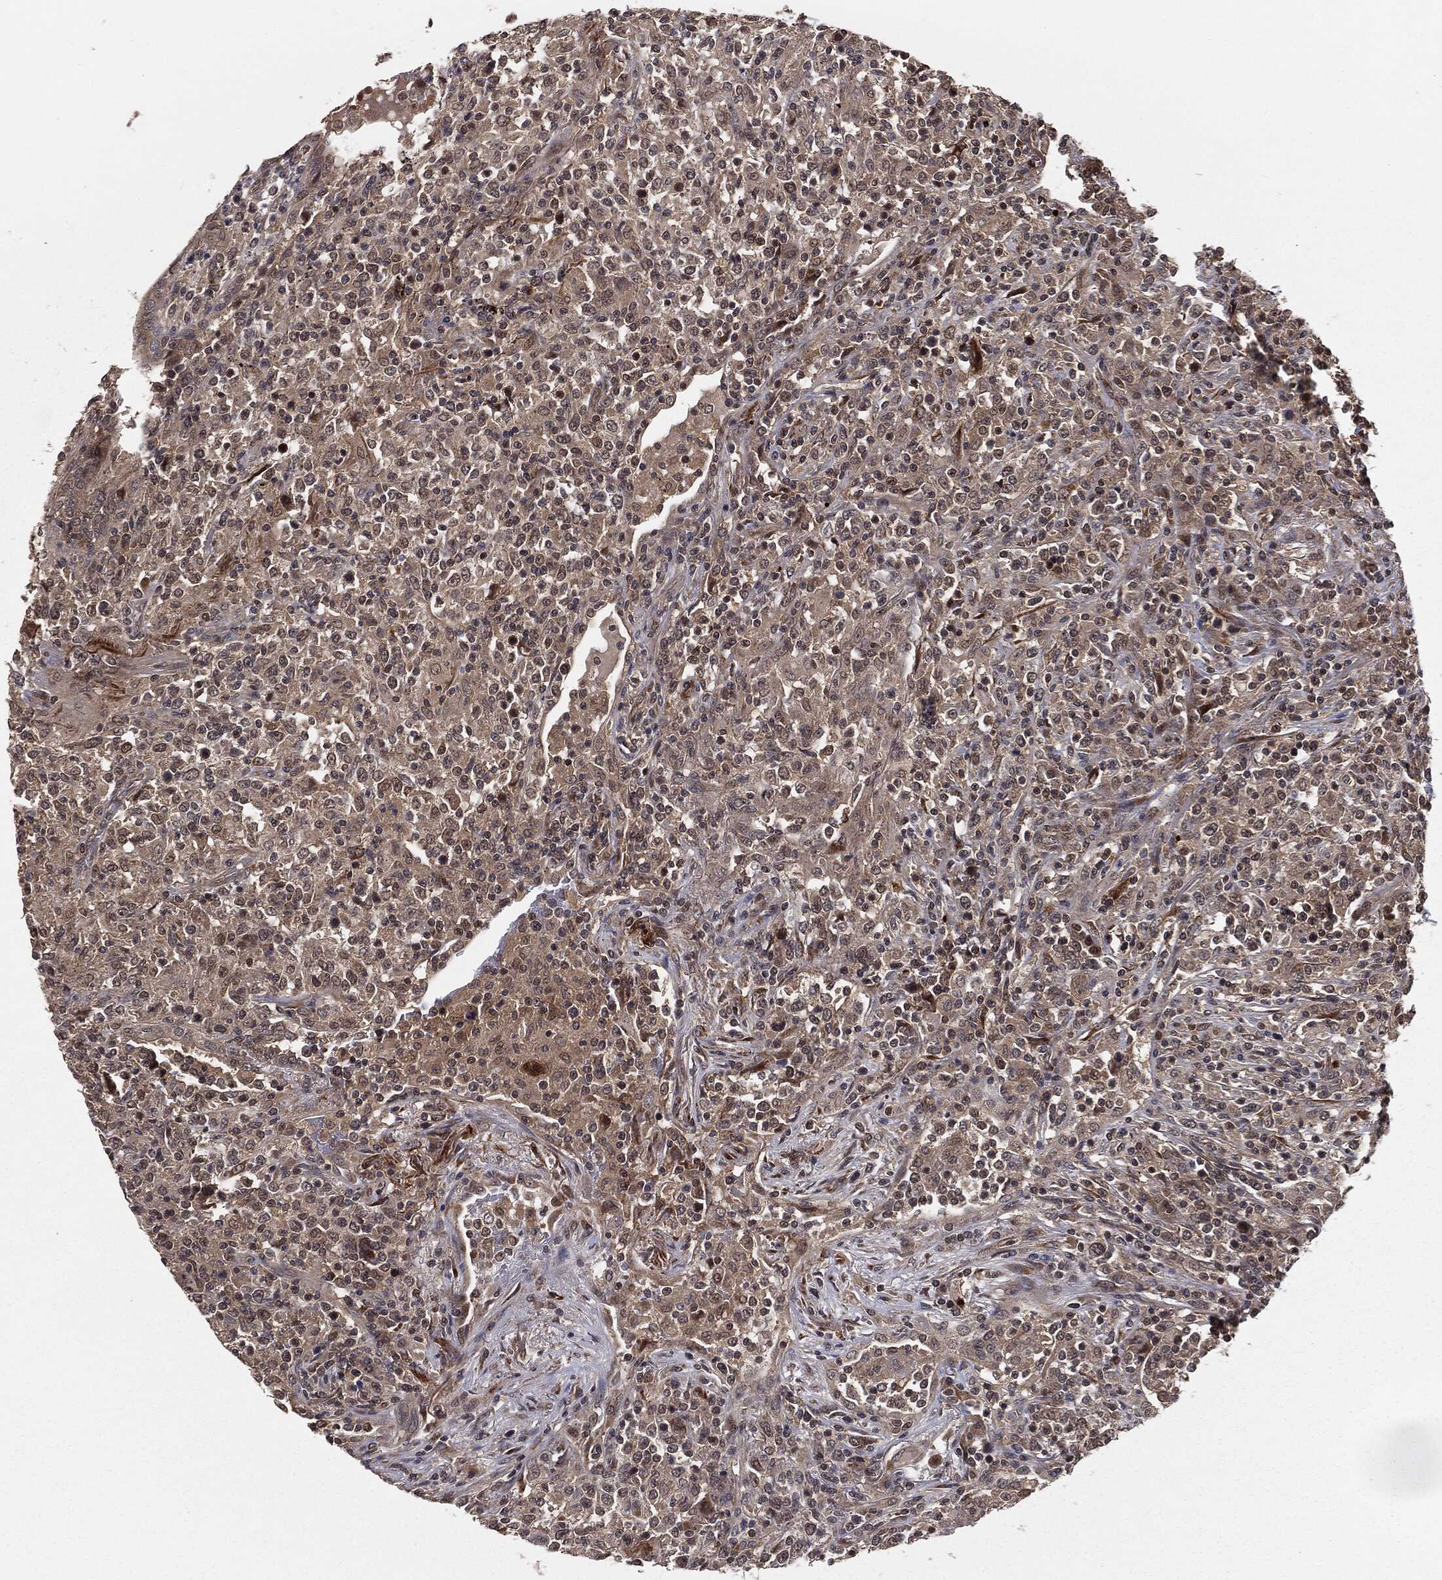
{"staining": {"intensity": "weak", "quantity": "25%-75%", "location": "cytoplasmic/membranous"}, "tissue": "lymphoma", "cell_type": "Tumor cells", "image_type": "cancer", "snomed": [{"axis": "morphology", "description": "Malignant lymphoma, non-Hodgkin's type, High grade"}, {"axis": "topography", "description": "Lung"}], "caption": "Lymphoma stained for a protein exhibits weak cytoplasmic/membranous positivity in tumor cells.", "gene": "FBXO7", "patient": {"sex": "male", "age": 79}}